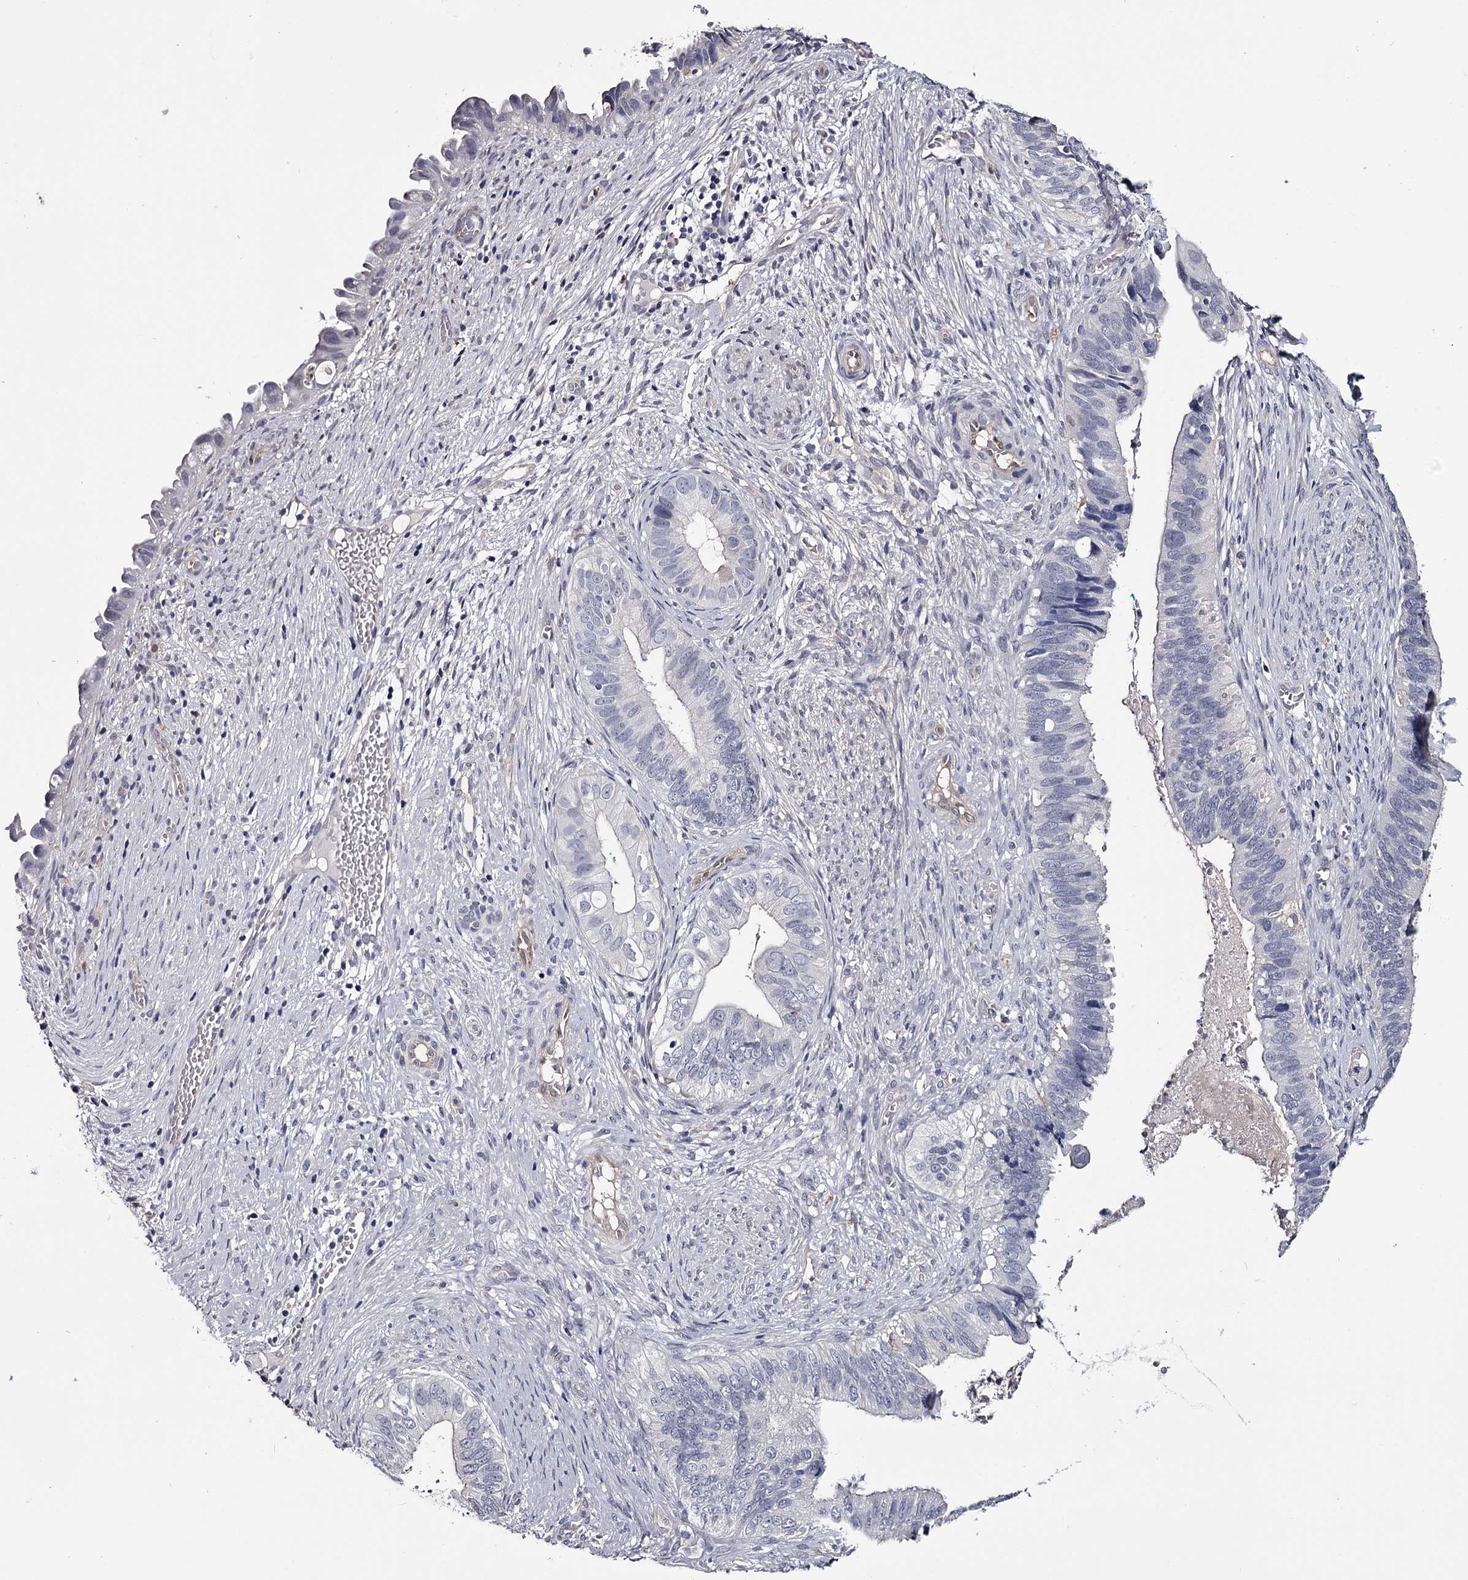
{"staining": {"intensity": "negative", "quantity": "none", "location": "none"}, "tissue": "cervical cancer", "cell_type": "Tumor cells", "image_type": "cancer", "snomed": [{"axis": "morphology", "description": "Adenocarcinoma, NOS"}, {"axis": "topography", "description": "Cervix"}], "caption": "There is no significant expression in tumor cells of cervical cancer.", "gene": "GSTO1", "patient": {"sex": "female", "age": 42}}